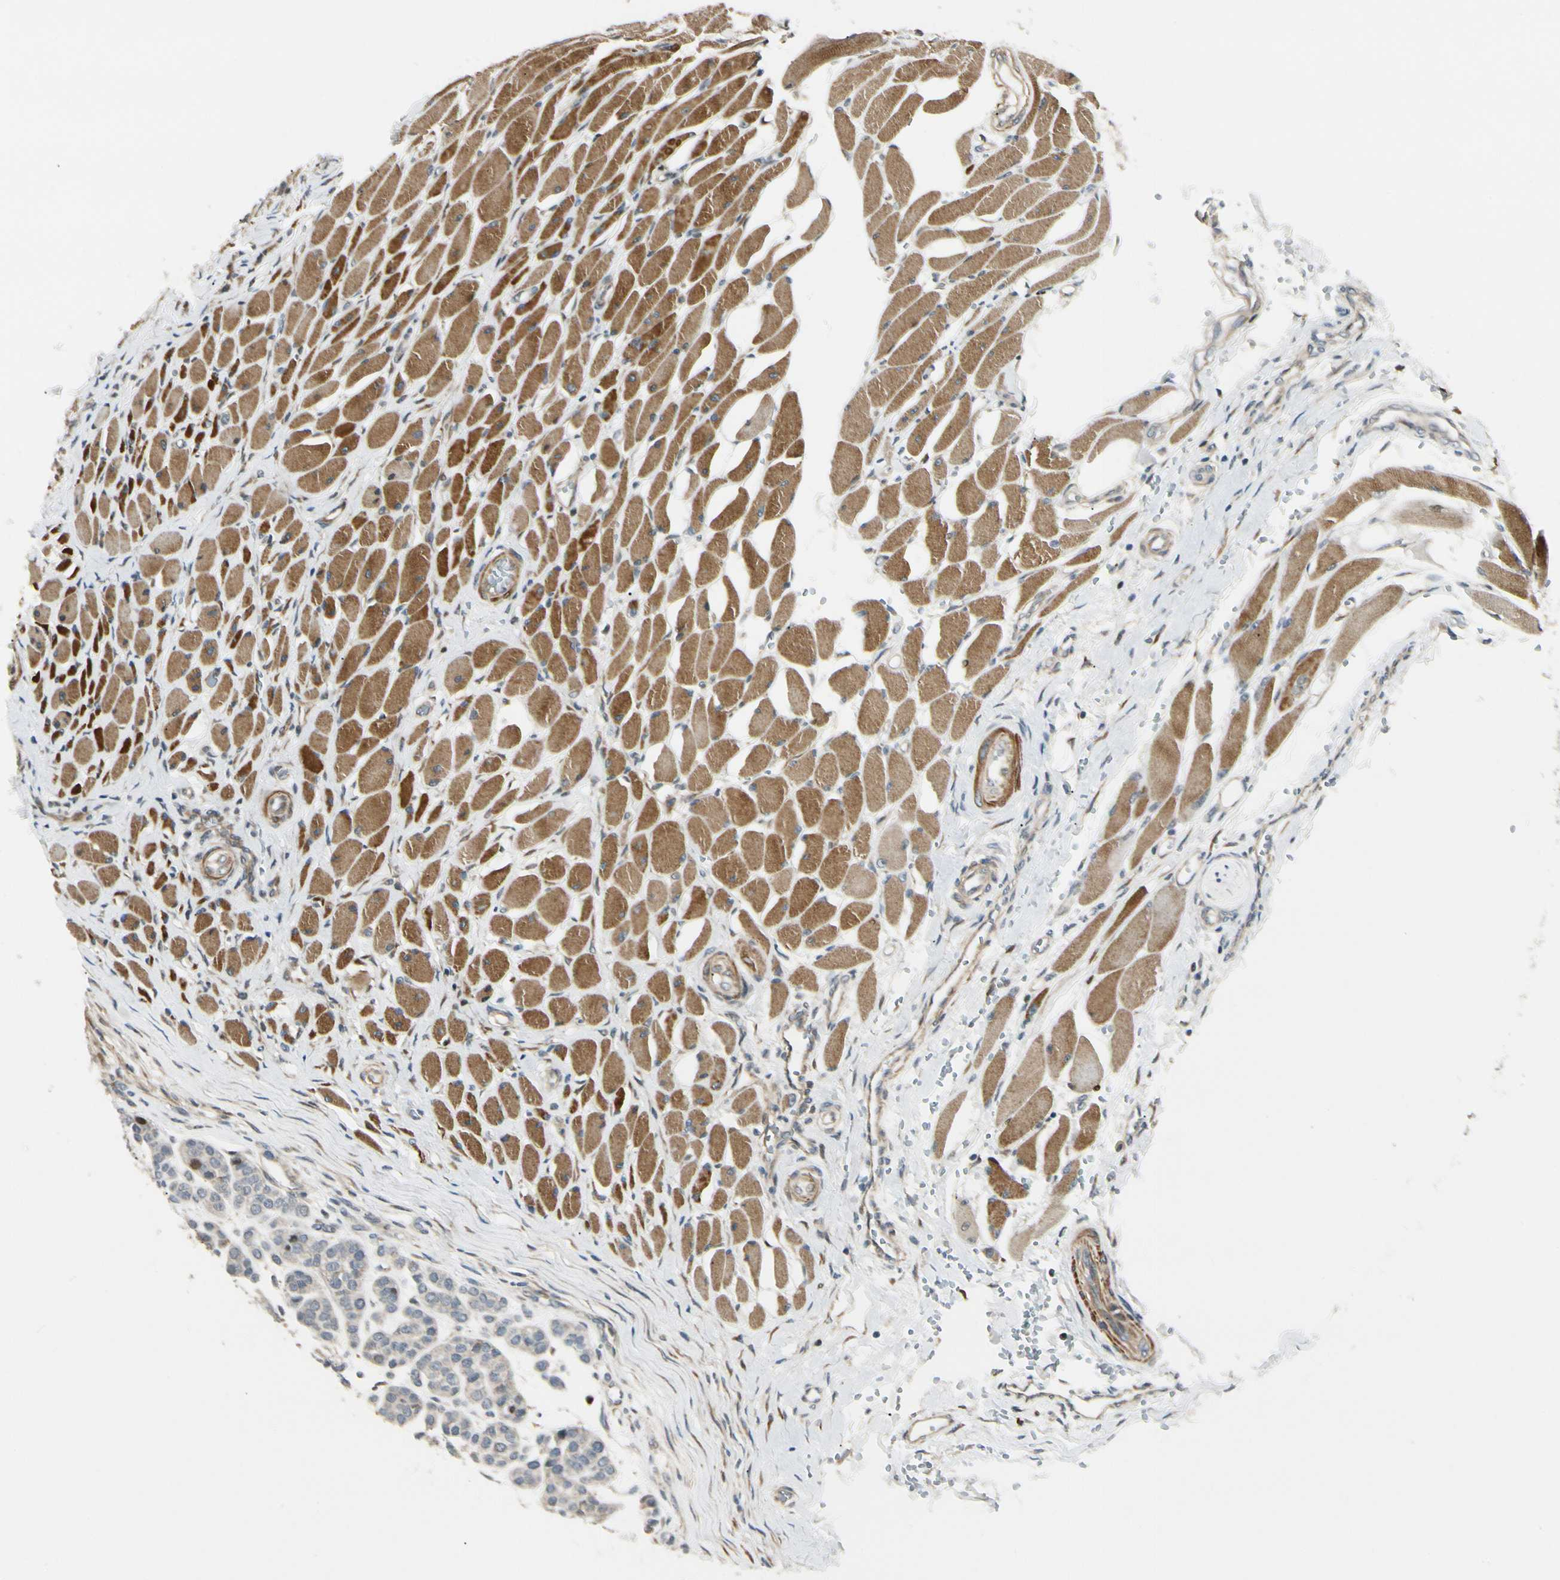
{"staining": {"intensity": "moderate", "quantity": "<25%", "location": "nuclear"}, "tissue": "head and neck cancer", "cell_type": "Tumor cells", "image_type": "cancer", "snomed": [{"axis": "morphology", "description": "Adenocarcinoma, NOS"}, {"axis": "morphology", "description": "Adenoma, NOS"}, {"axis": "topography", "description": "Head-Neck"}], "caption": "DAB immunohistochemical staining of adenoma (head and neck) reveals moderate nuclear protein positivity in approximately <25% of tumor cells.", "gene": "P4HA3", "patient": {"sex": "female", "age": 55}}